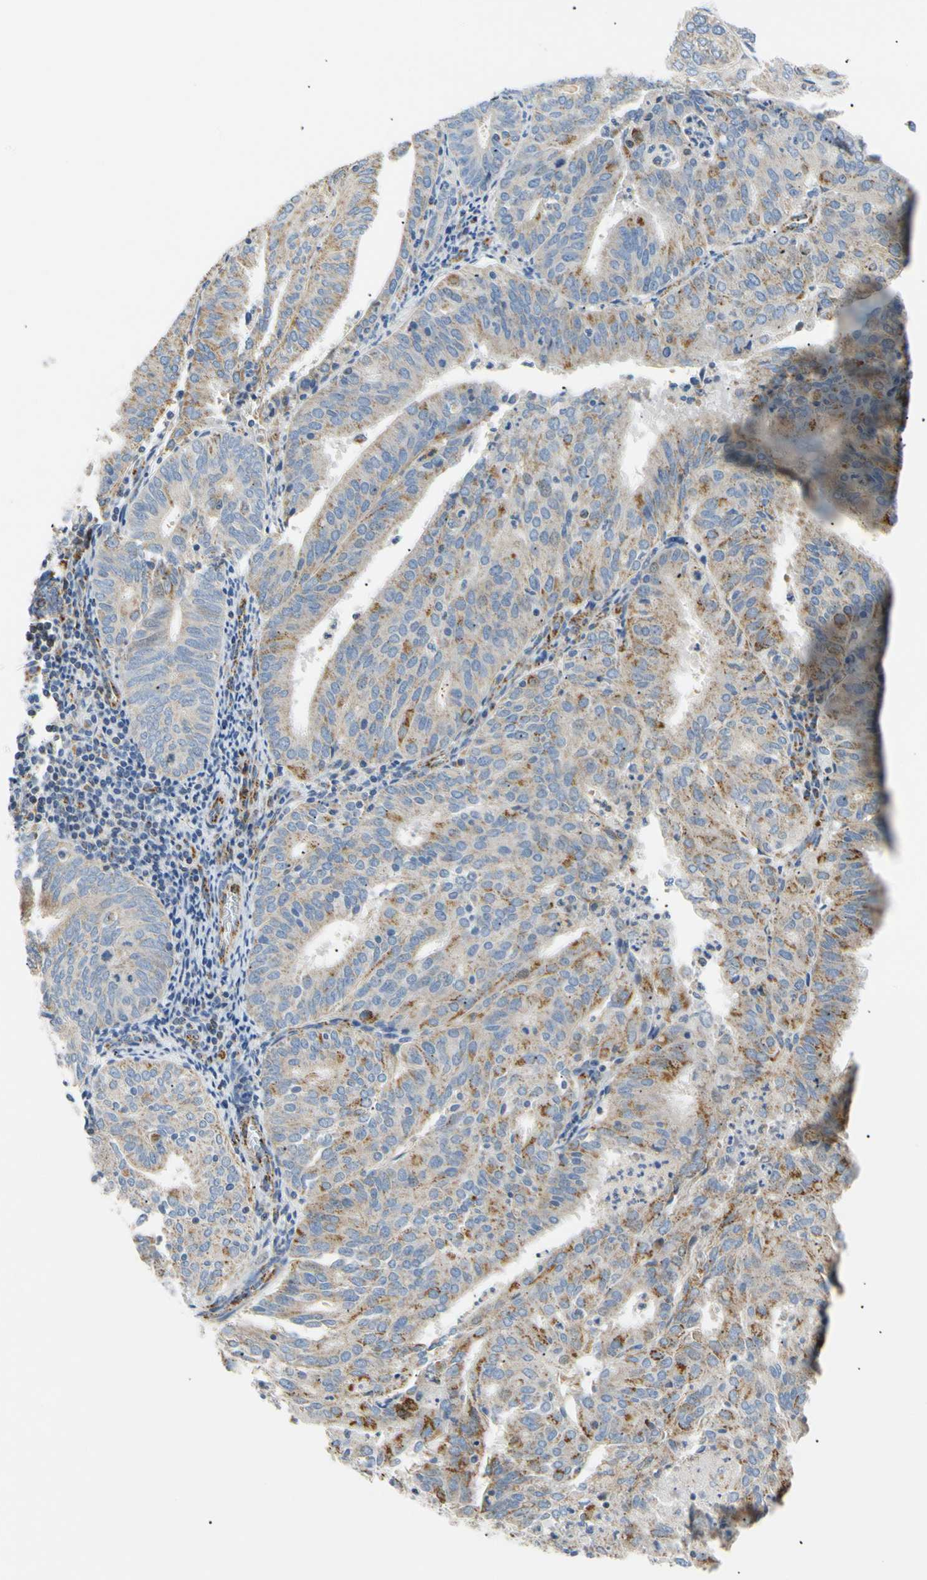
{"staining": {"intensity": "moderate", "quantity": ">75%", "location": "cytoplasmic/membranous"}, "tissue": "endometrial cancer", "cell_type": "Tumor cells", "image_type": "cancer", "snomed": [{"axis": "morphology", "description": "Adenocarcinoma, NOS"}, {"axis": "topography", "description": "Uterus"}], "caption": "DAB (3,3'-diaminobenzidine) immunohistochemical staining of human endometrial adenocarcinoma shows moderate cytoplasmic/membranous protein positivity in about >75% of tumor cells. The staining is performed using DAB (3,3'-diaminobenzidine) brown chromogen to label protein expression. The nuclei are counter-stained blue using hematoxylin.", "gene": "ACAT1", "patient": {"sex": "female", "age": 60}}